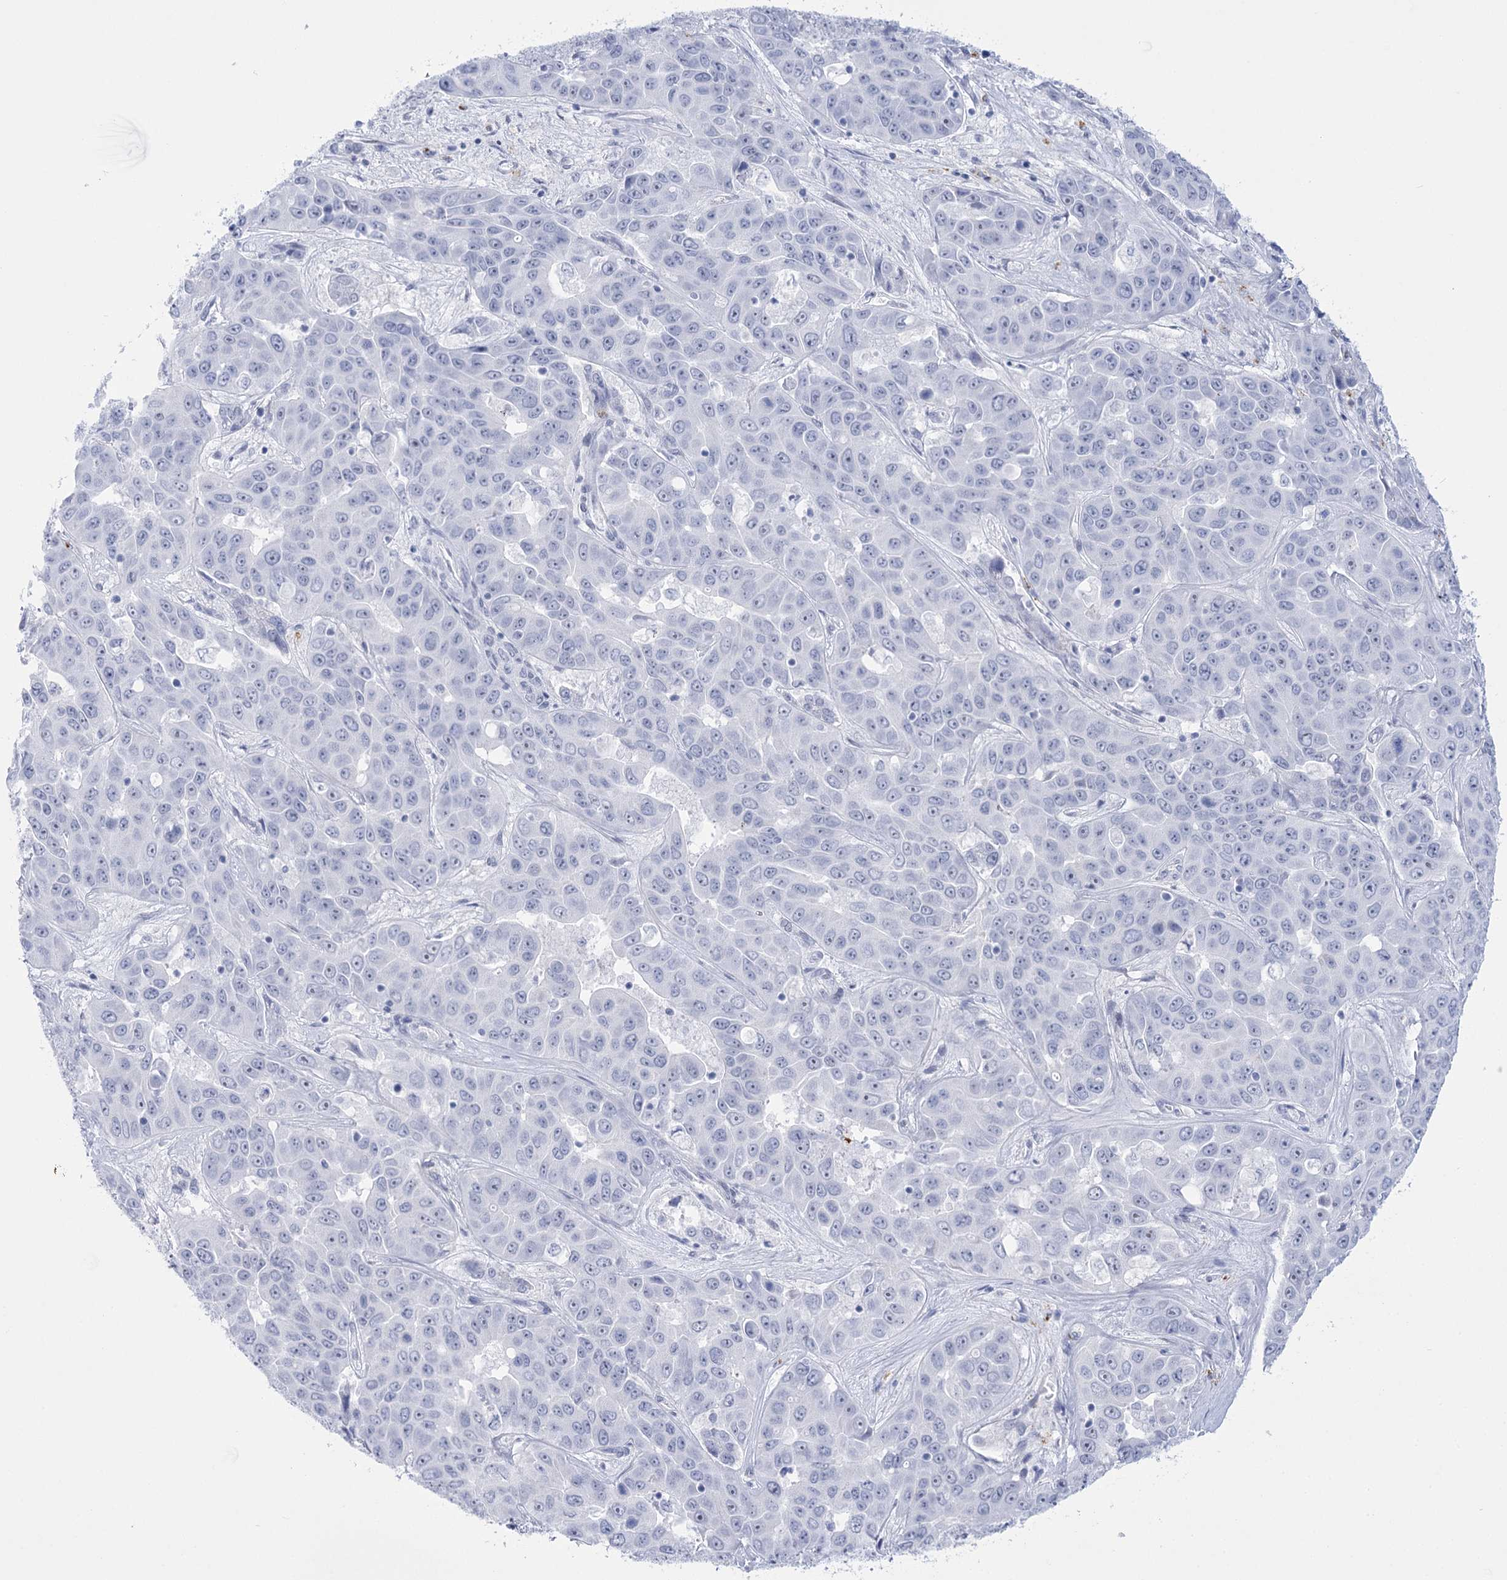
{"staining": {"intensity": "negative", "quantity": "none", "location": "none"}, "tissue": "liver cancer", "cell_type": "Tumor cells", "image_type": "cancer", "snomed": [{"axis": "morphology", "description": "Cholangiocarcinoma"}, {"axis": "topography", "description": "Liver"}], "caption": "Liver cholangiocarcinoma was stained to show a protein in brown. There is no significant staining in tumor cells.", "gene": "HORMAD1", "patient": {"sex": "female", "age": 52}}